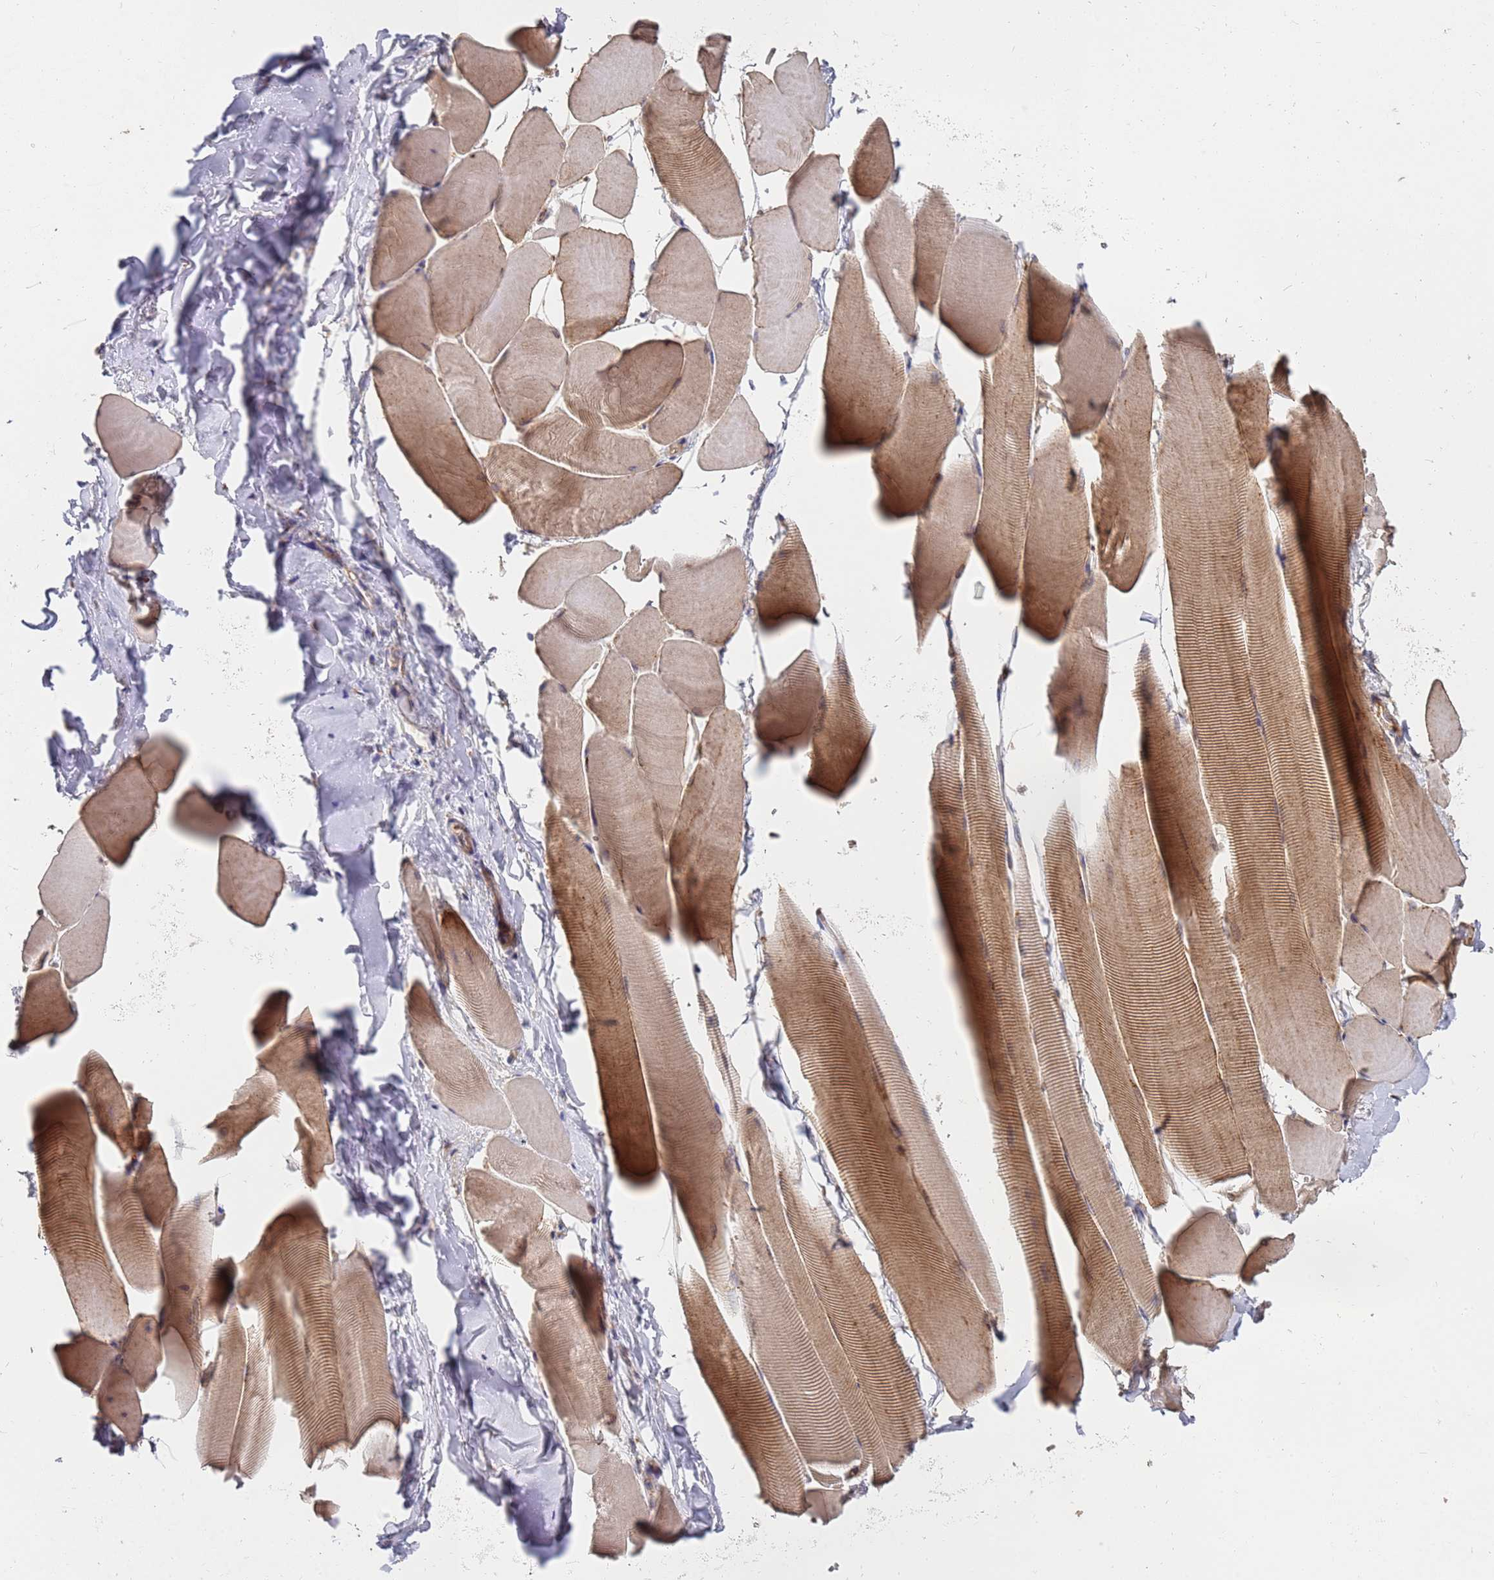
{"staining": {"intensity": "moderate", "quantity": "25%-75%", "location": "cytoplasmic/membranous"}, "tissue": "skeletal muscle", "cell_type": "Myocytes", "image_type": "normal", "snomed": [{"axis": "morphology", "description": "Normal tissue, NOS"}, {"axis": "topography", "description": "Skeletal muscle"}], "caption": "IHC image of normal skeletal muscle stained for a protein (brown), which displays medium levels of moderate cytoplasmic/membranous positivity in about 25%-75% of myocytes.", "gene": "ABCB6", "patient": {"sex": "male", "age": 25}}